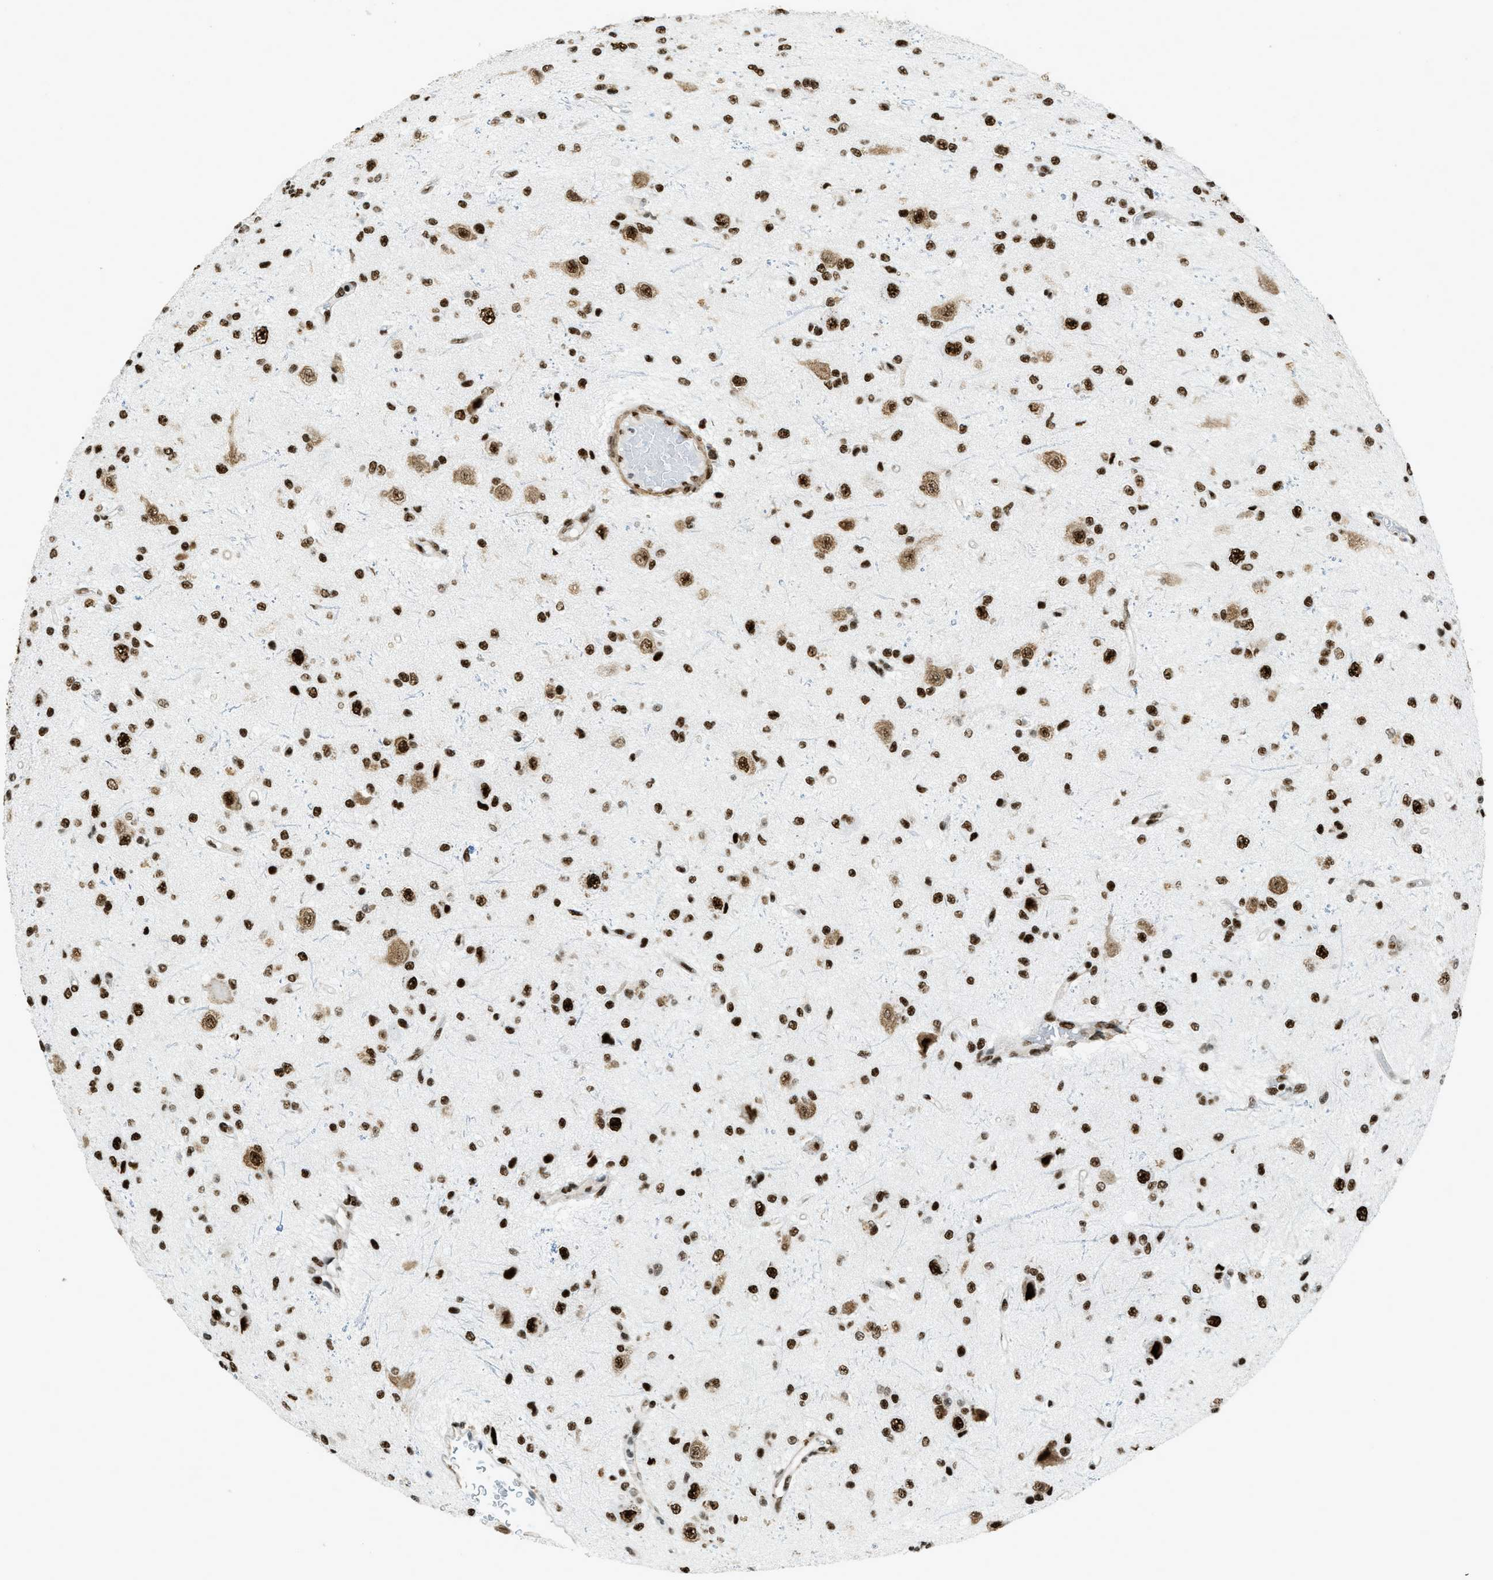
{"staining": {"intensity": "strong", "quantity": ">75%", "location": "nuclear"}, "tissue": "glioma", "cell_type": "Tumor cells", "image_type": "cancer", "snomed": [{"axis": "morphology", "description": "Glioma, malignant, High grade"}, {"axis": "topography", "description": "pancreas cauda"}], "caption": "Protein staining by immunohistochemistry (IHC) exhibits strong nuclear staining in about >75% of tumor cells in glioma.", "gene": "ZNF207", "patient": {"sex": "male", "age": 60}}